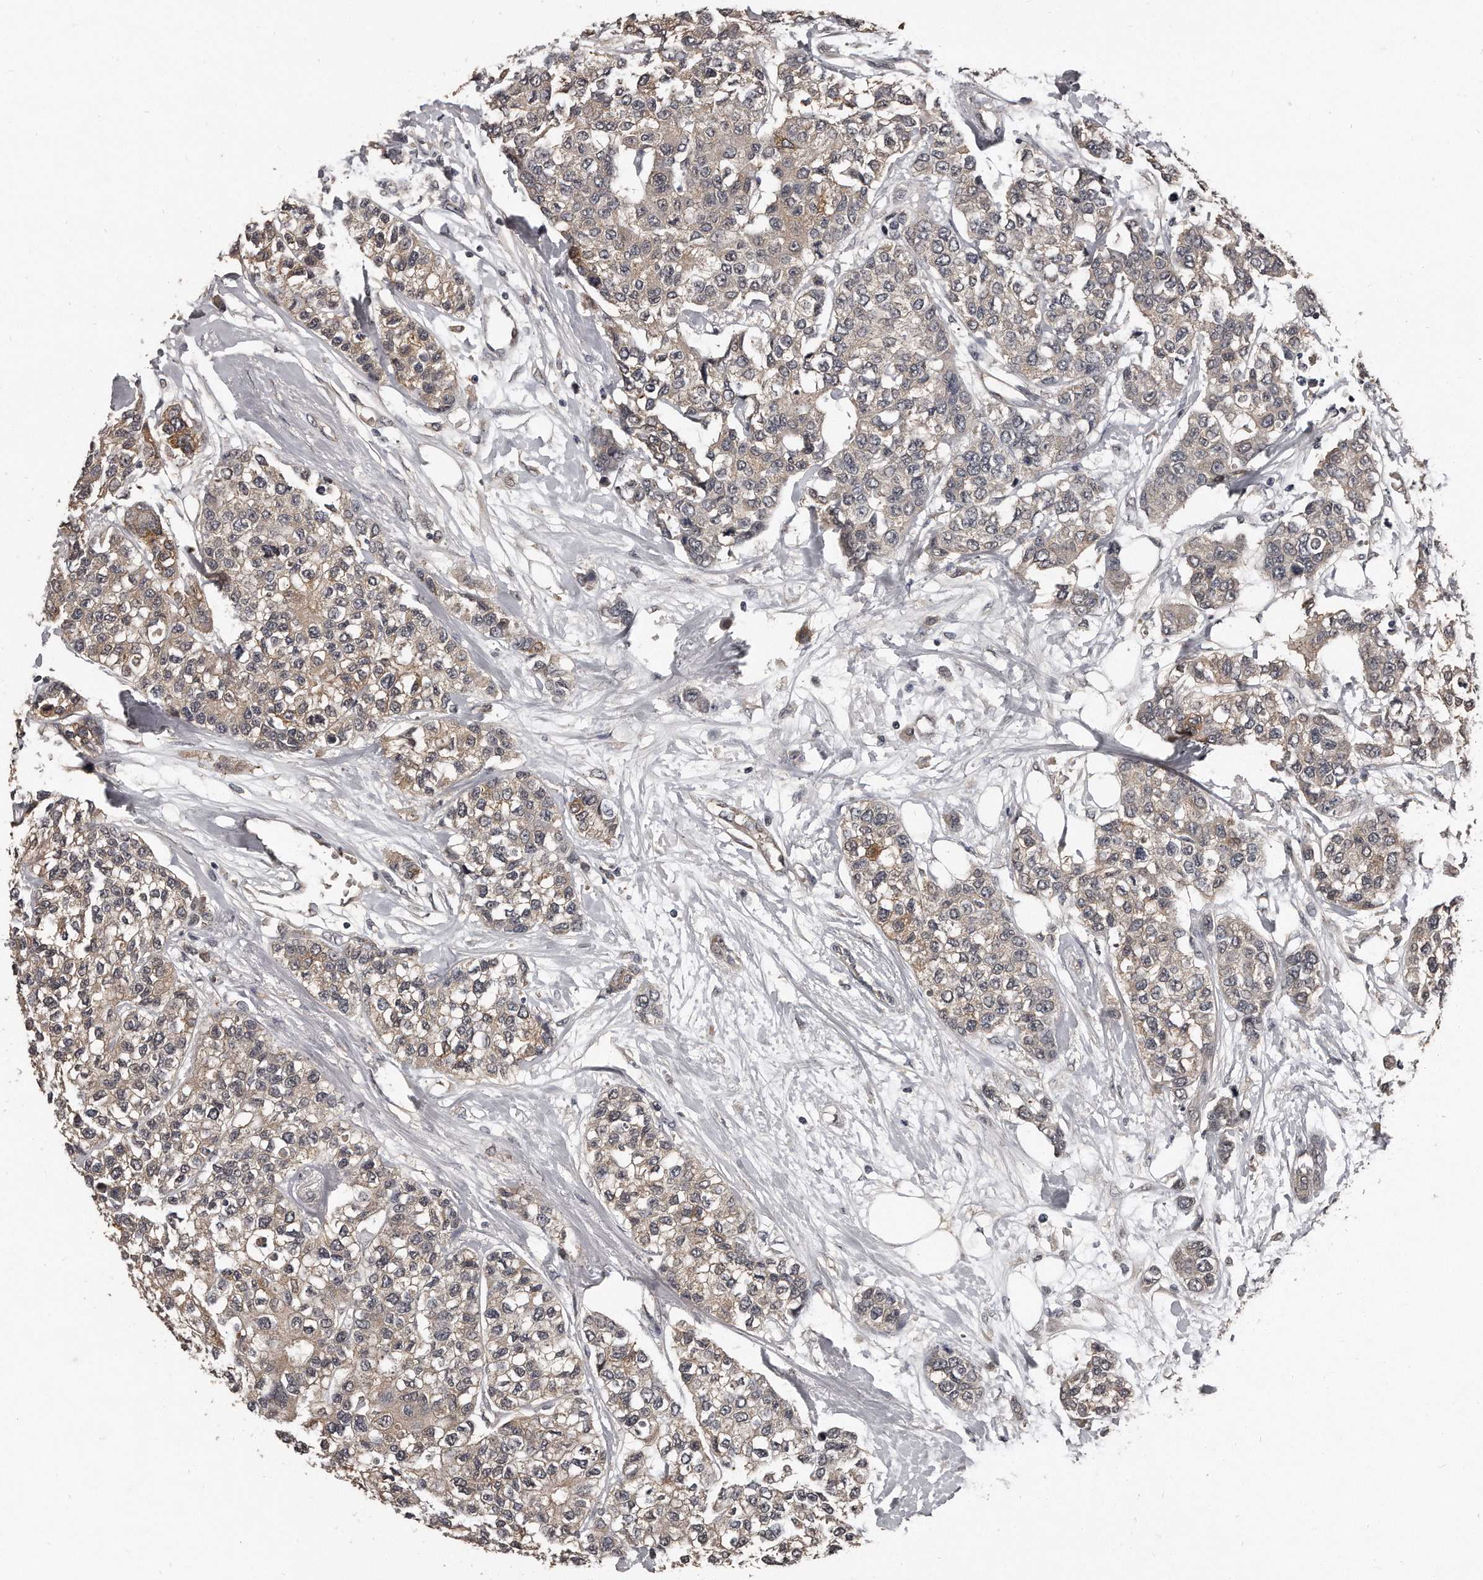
{"staining": {"intensity": "weak", "quantity": "<25%", "location": "cytoplasmic/membranous"}, "tissue": "breast cancer", "cell_type": "Tumor cells", "image_type": "cancer", "snomed": [{"axis": "morphology", "description": "Duct carcinoma"}, {"axis": "topography", "description": "Breast"}], "caption": "High power microscopy image of an IHC image of breast intraductal carcinoma, revealing no significant staining in tumor cells.", "gene": "GRB10", "patient": {"sex": "female", "age": 51}}